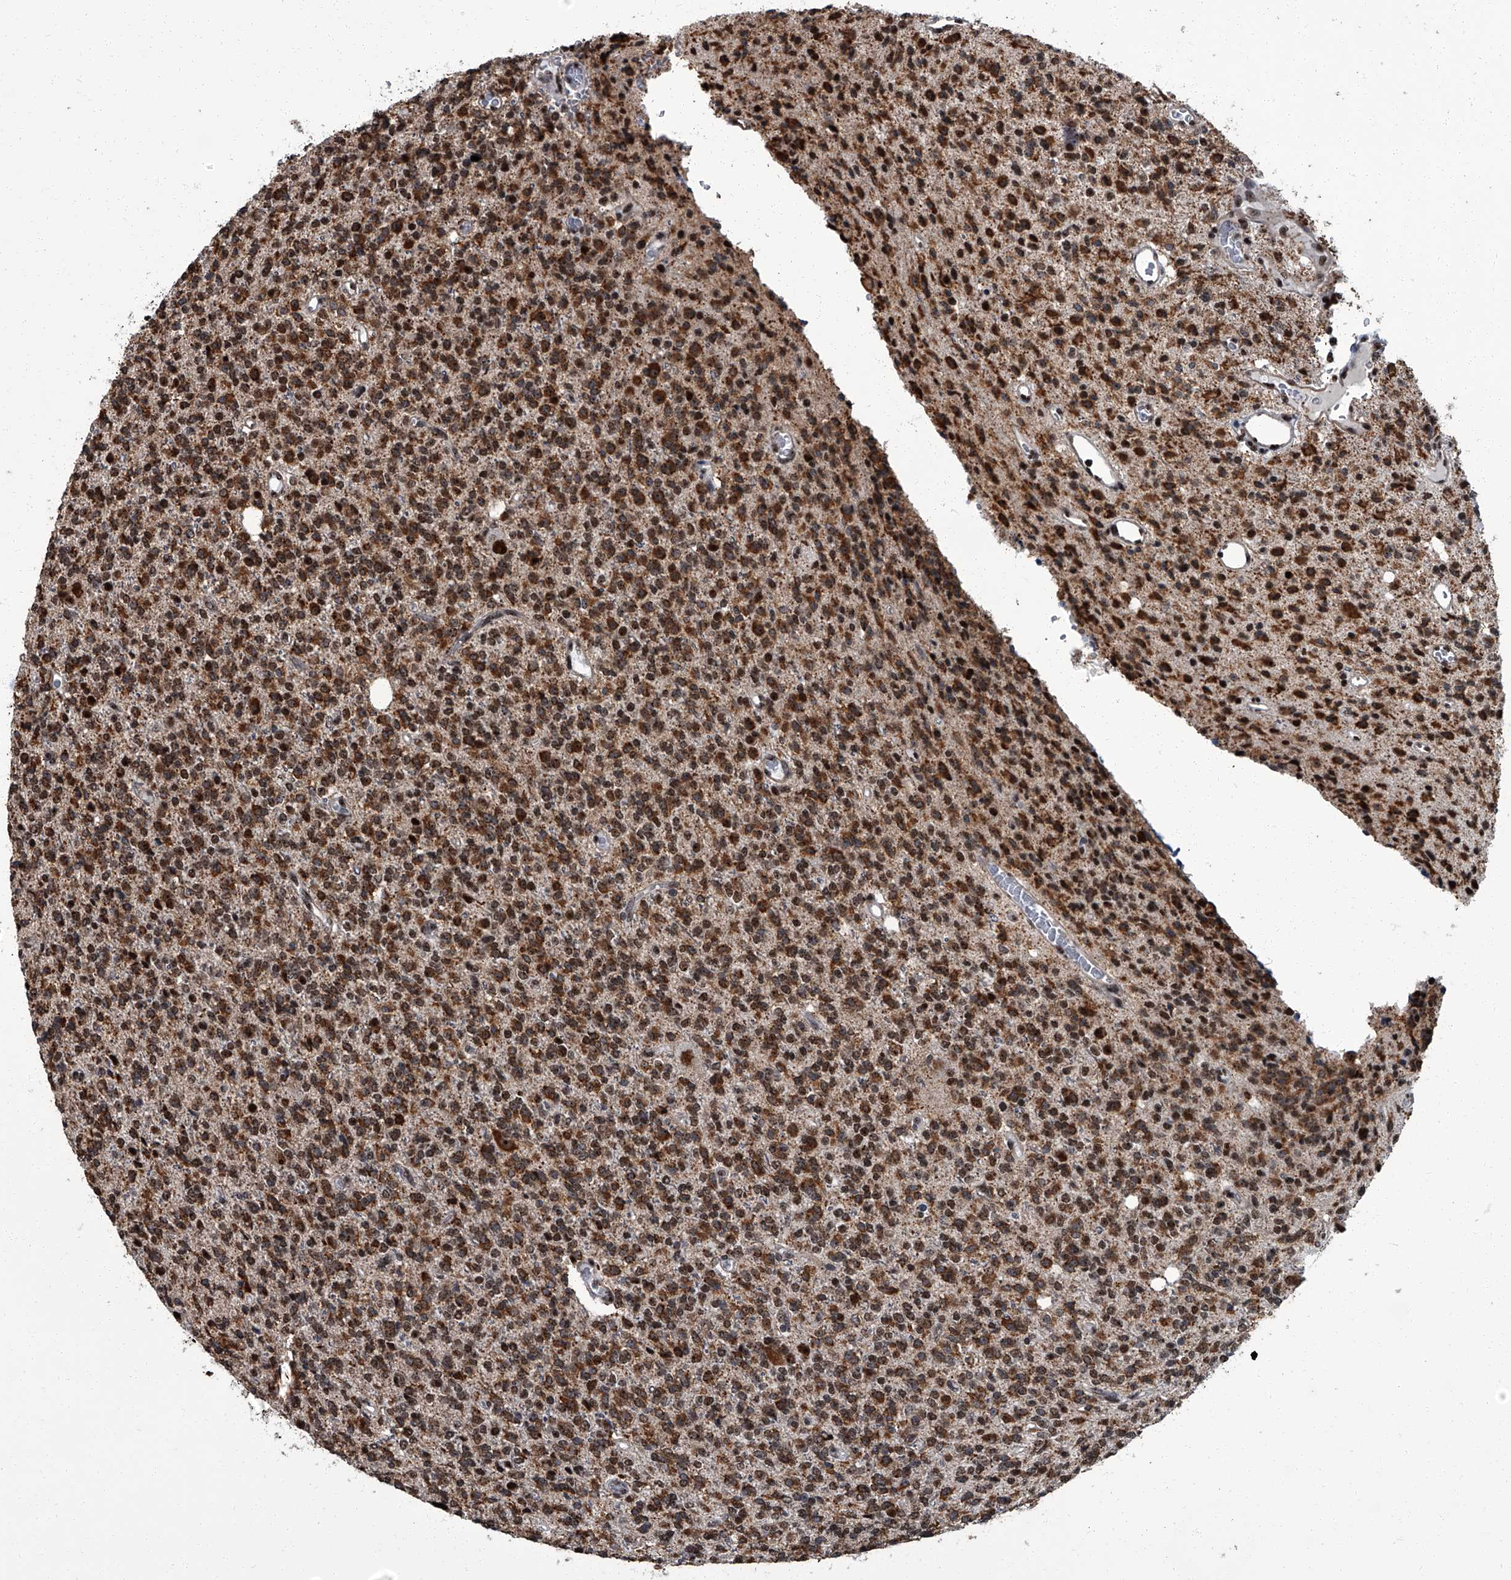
{"staining": {"intensity": "moderate", "quantity": ">75%", "location": "cytoplasmic/membranous,nuclear"}, "tissue": "glioma", "cell_type": "Tumor cells", "image_type": "cancer", "snomed": [{"axis": "morphology", "description": "Glioma, malignant, High grade"}, {"axis": "topography", "description": "Brain"}], "caption": "IHC staining of malignant high-grade glioma, which demonstrates medium levels of moderate cytoplasmic/membranous and nuclear expression in about >75% of tumor cells indicating moderate cytoplasmic/membranous and nuclear protein expression. The staining was performed using DAB (3,3'-diaminobenzidine) (brown) for protein detection and nuclei were counterstained in hematoxylin (blue).", "gene": "ZNF518B", "patient": {"sex": "male", "age": 34}}